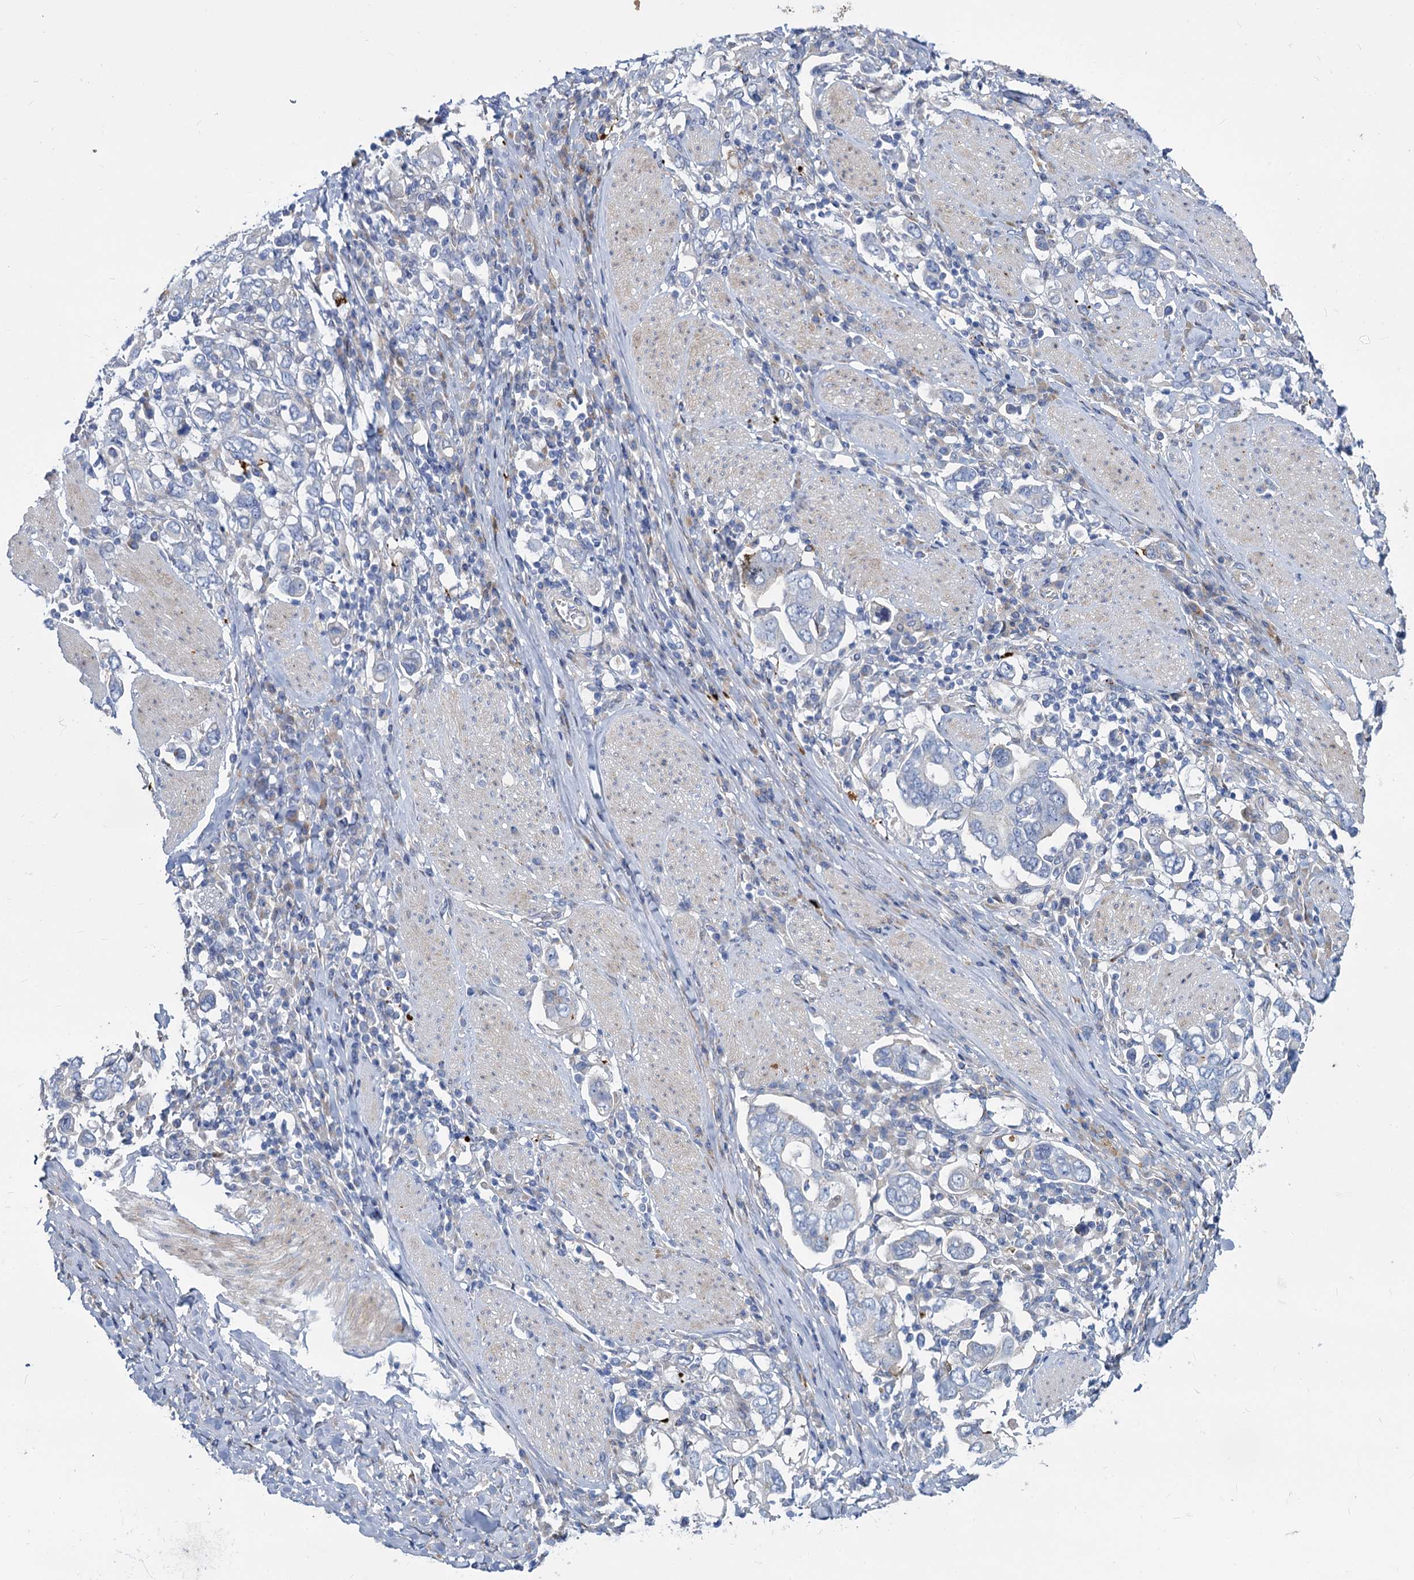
{"staining": {"intensity": "negative", "quantity": "none", "location": "none"}, "tissue": "stomach cancer", "cell_type": "Tumor cells", "image_type": "cancer", "snomed": [{"axis": "morphology", "description": "Adenocarcinoma, NOS"}, {"axis": "topography", "description": "Stomach, upper"}], "caption": "Immunohistochemistry histopathology image of stomach cancer (adenocarcinoma) stained for a protein (brown), which demonstrates no expression in tumor cells.", "gene": "TRIM77", "patient": {"sex": "male", "age": 62}}